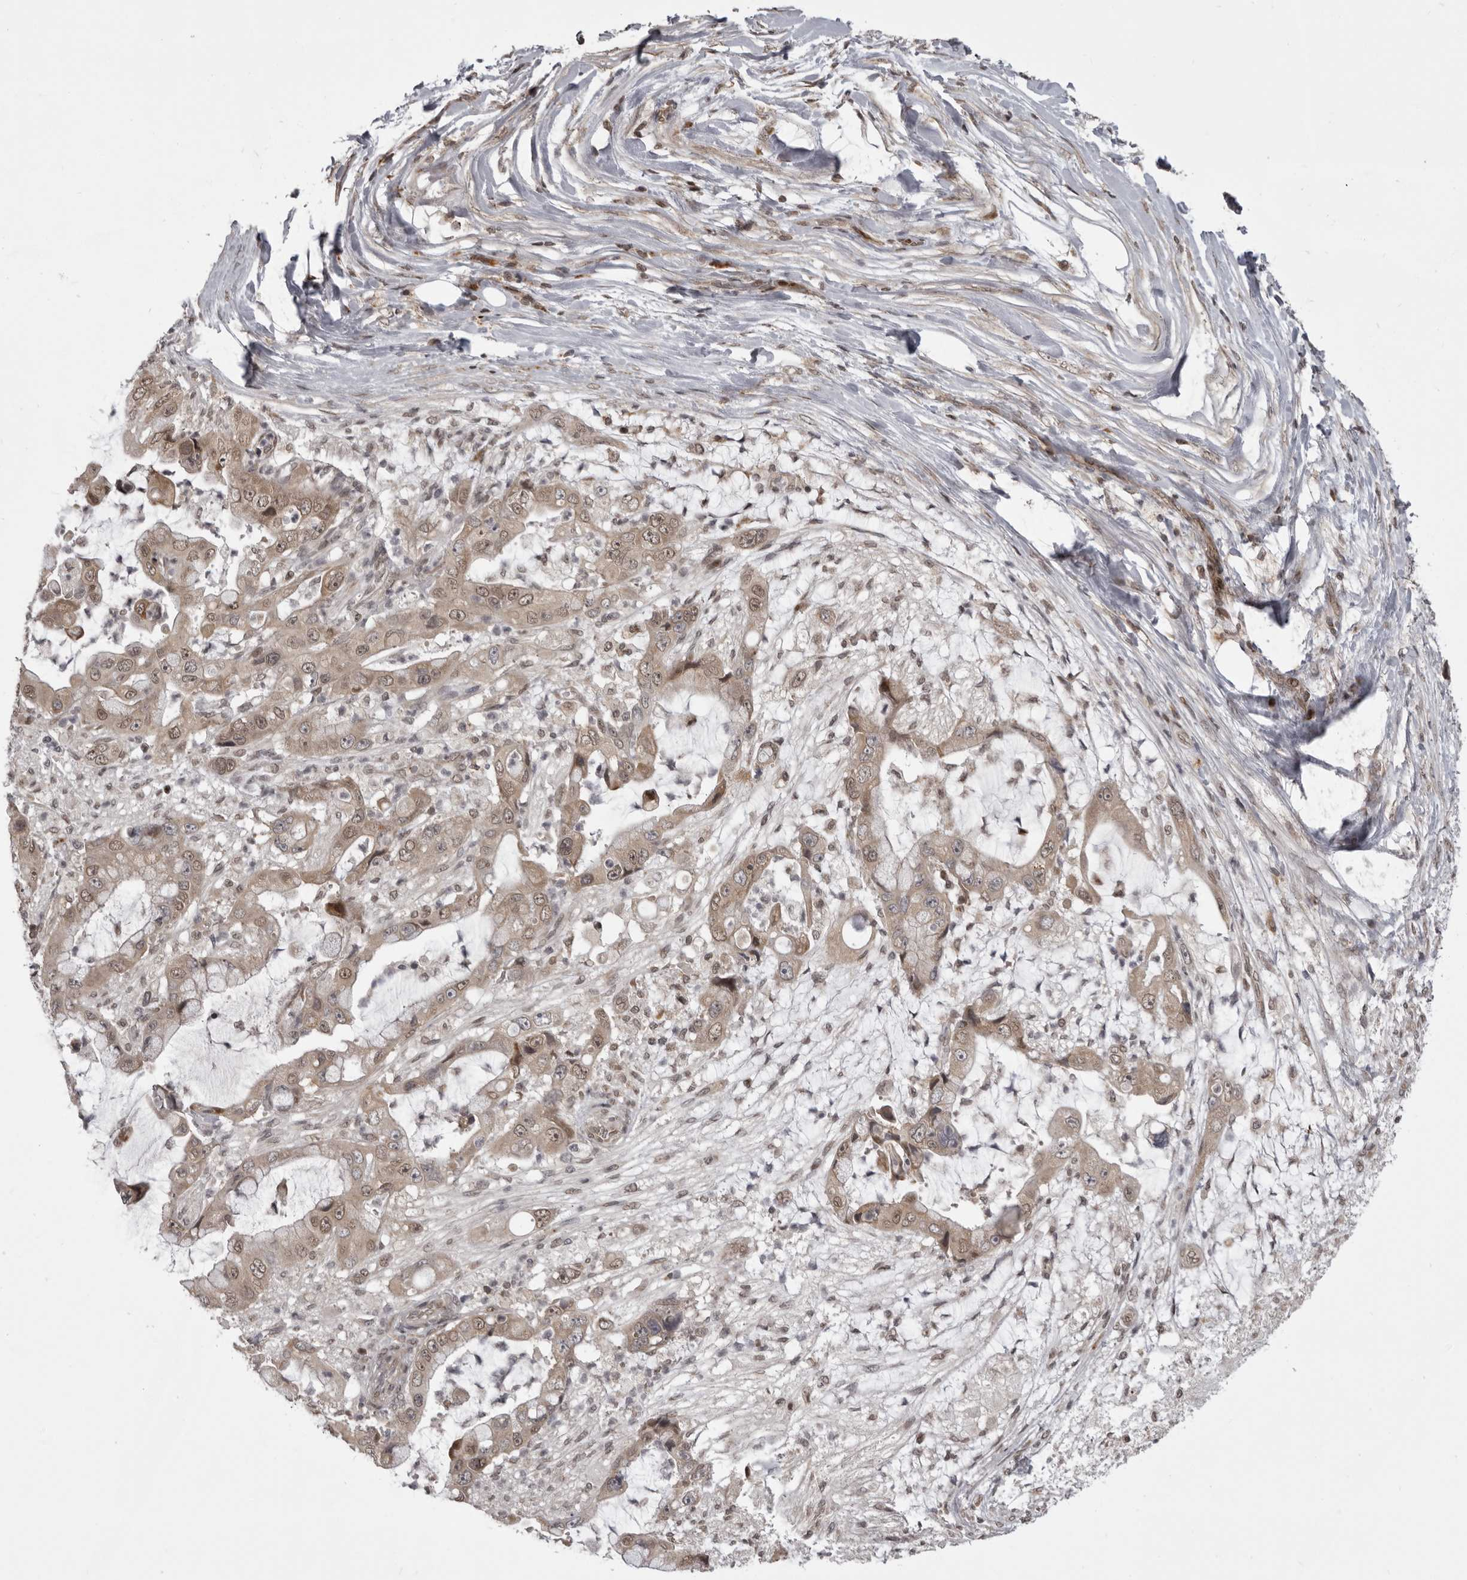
{"staining": {"intensity": "moderate", "quantity": ">75%", "location": "cytoplasmic/membranous,nuclear"}, "tissue": "liver cancer", "cell_type": "Tumor cells", "image_type": "cancer", "snomed": [{"axis": "morphology", "description": "Cholangiocarcinoma"}, {"axis": "topography", "description": "Liver"}], "caption": "This is an image of immunohistochemistry staining of cholangiocarcinoma (liver), which shows moderate positivity in the cytoplasmic/membranous and nuclear of tumor cells.", "gene": "C1orf109", "patient": {"sex": "female", "age": 54}}